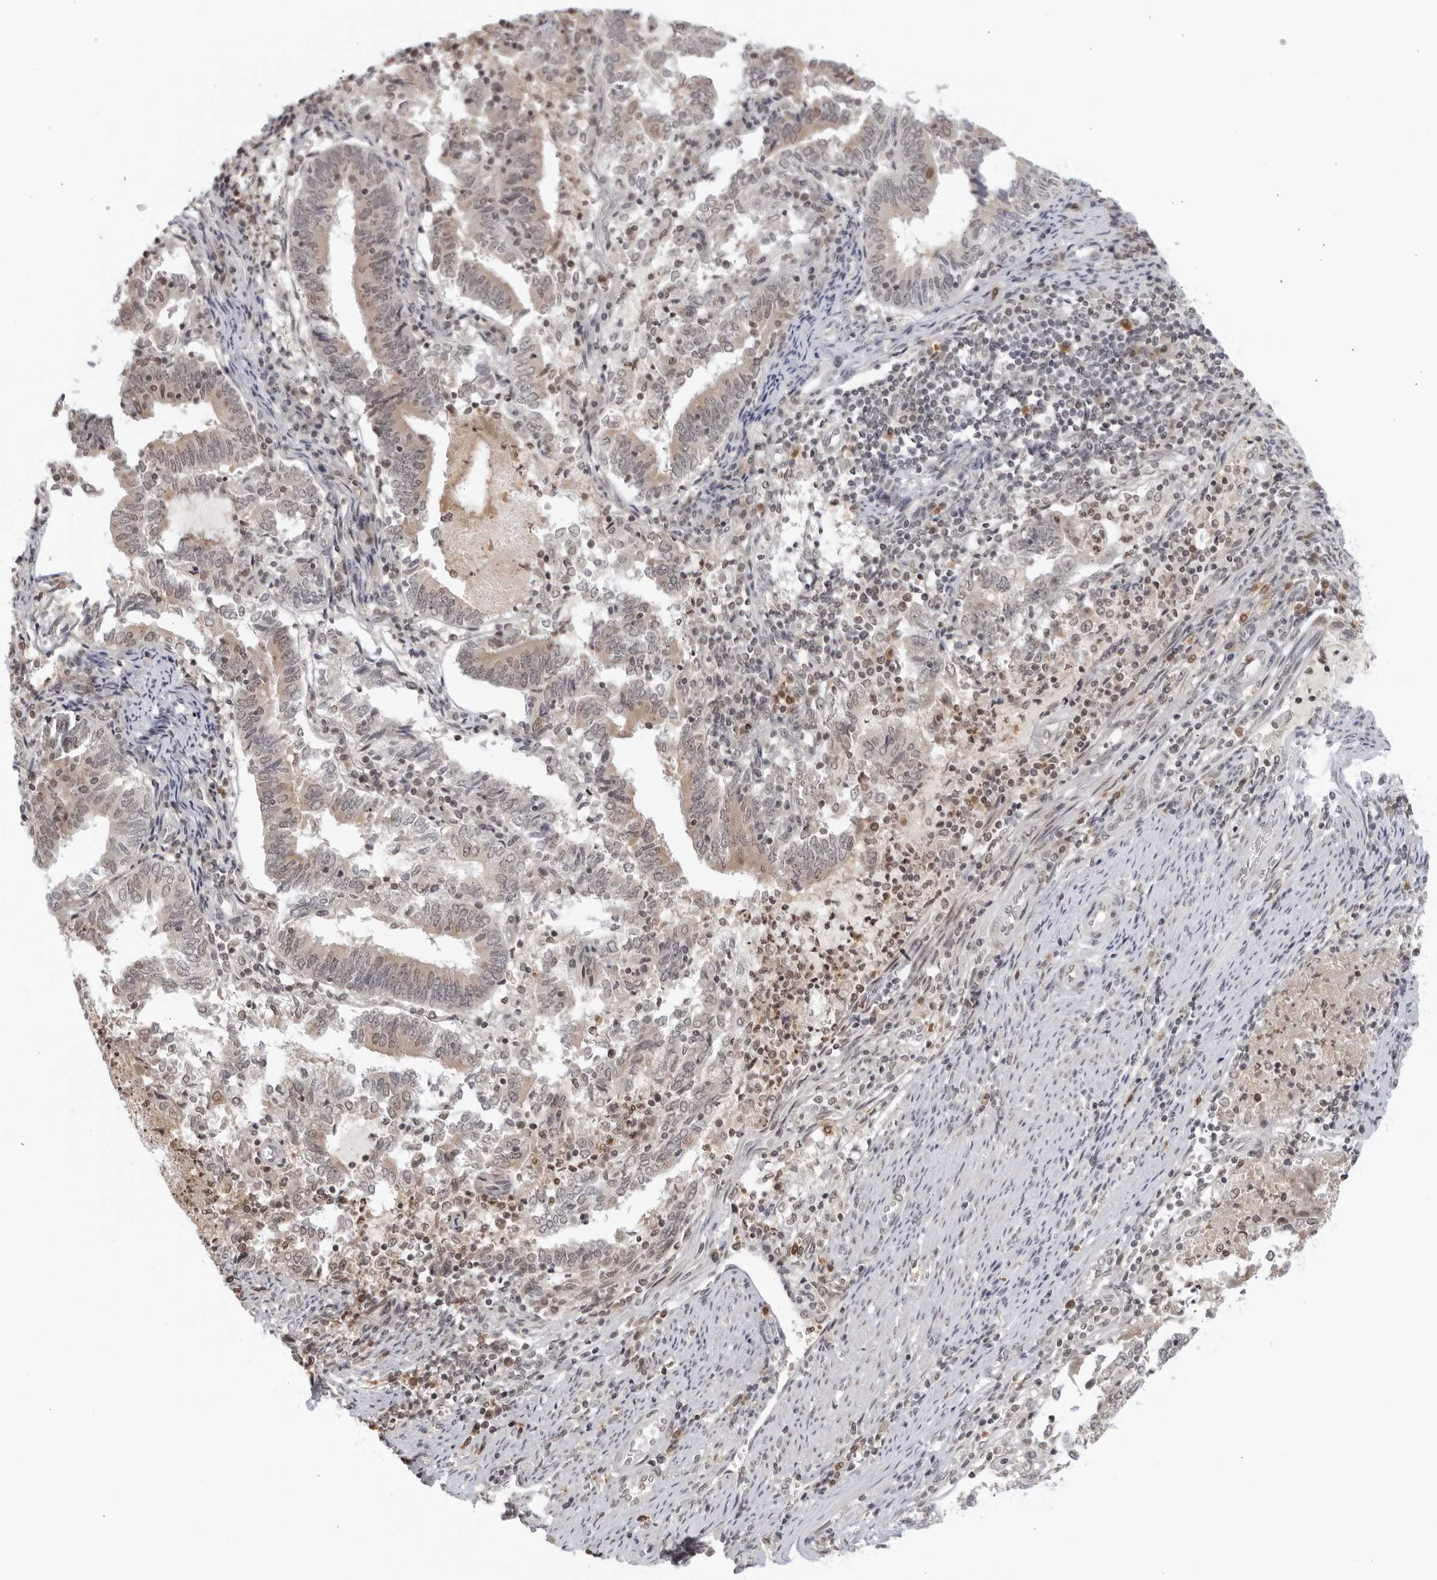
{"staining": {"intensity": "weak", "quantity": "<25%", "location": "cytoplasmic/membranous,nuclear"}, "tissue": "endometrial cancer", "cell_type": "Tumor cells", "image_type": "cancer", "snomed": [{"axis": "morphology", "description": "Adenocarcinoma, NOS"}, {"axis": "topography", "description": "Endometrium"}], "caption": "Histopathology image shows no protein expression in tumor cells of endometrial cancer tissue. (DAB IHC, high magnification).", "gene": "RAB11FIP3", "patient": {"sex": "female", "age": 80}}